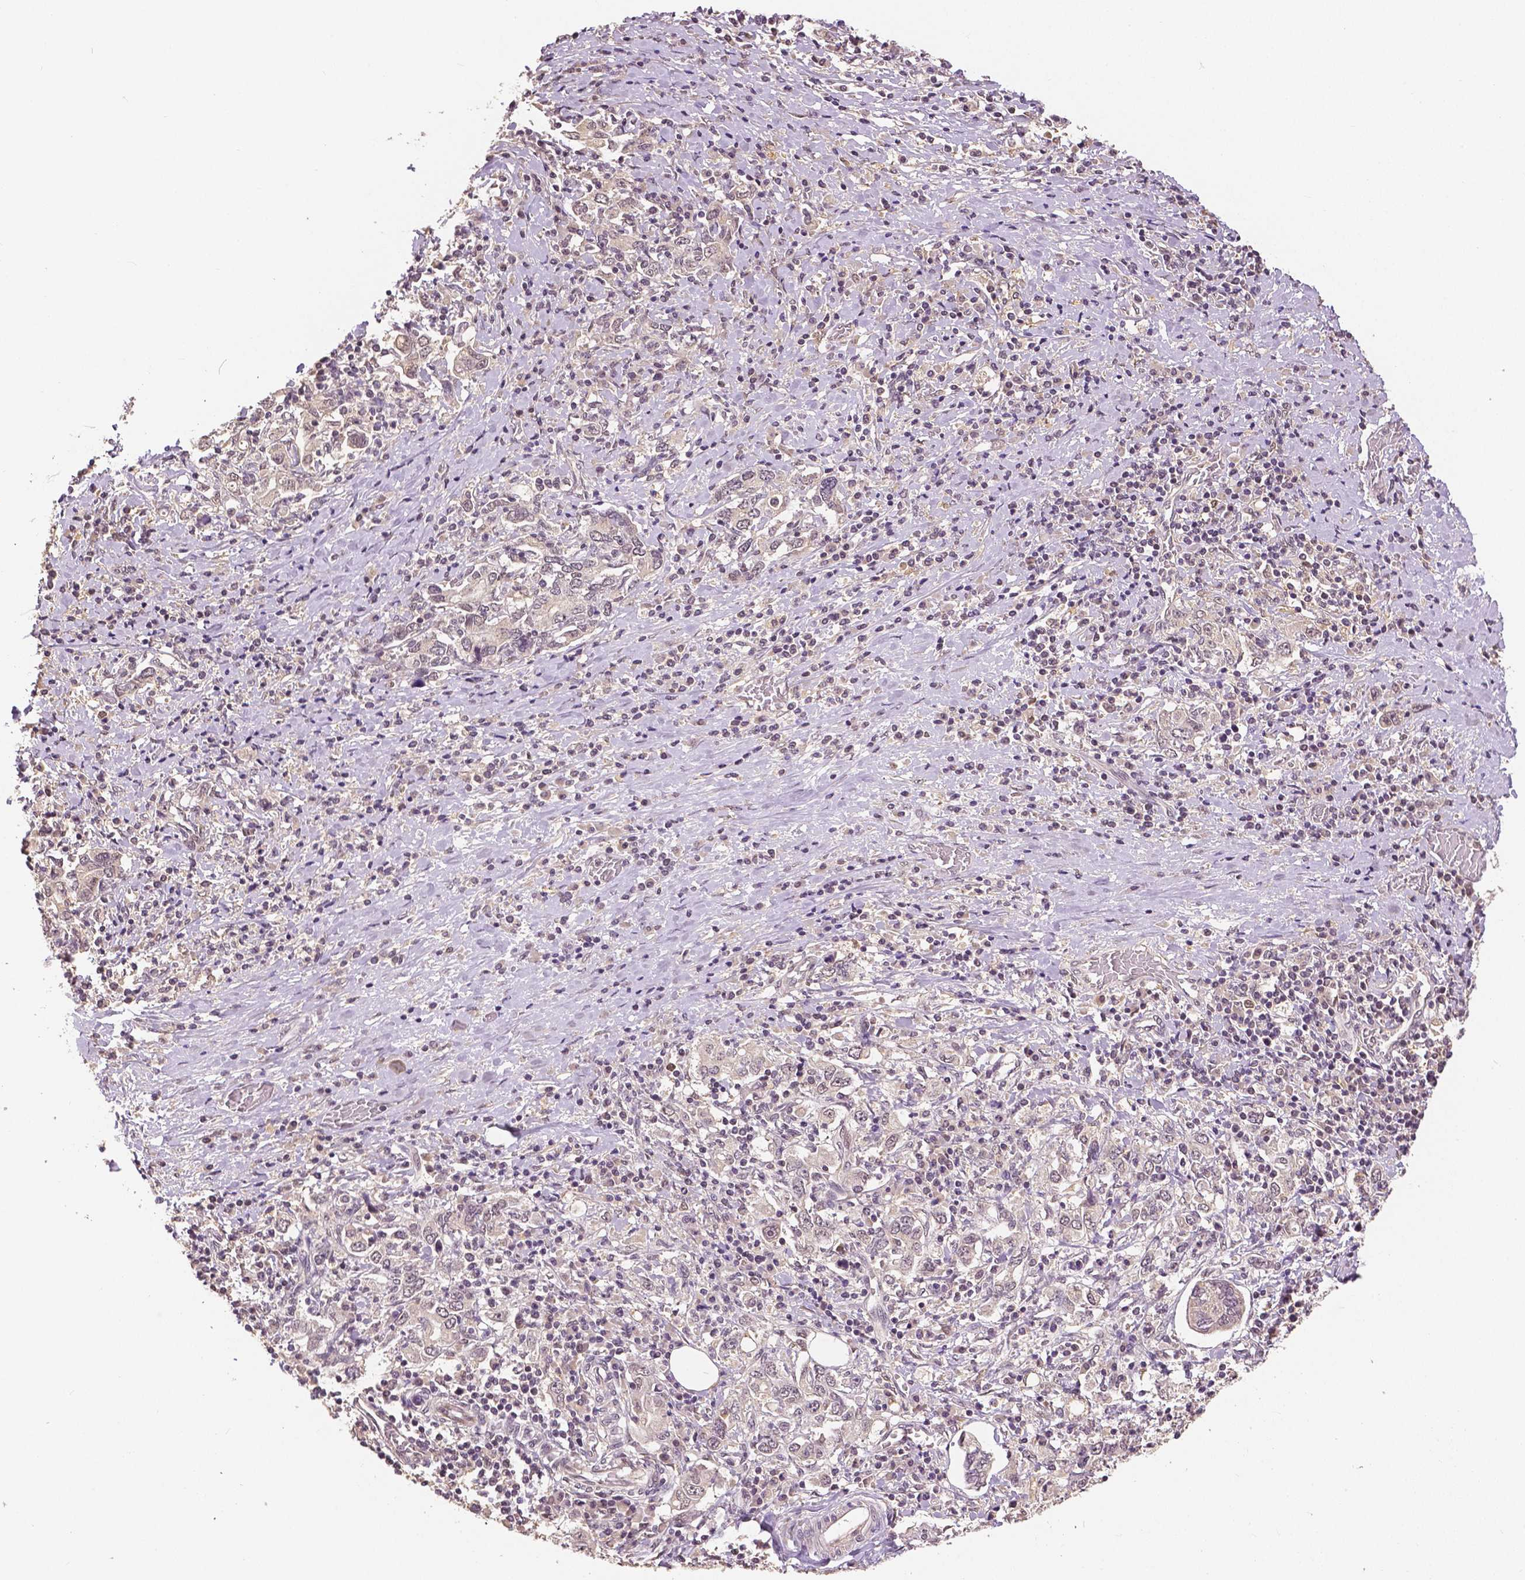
{"staining": {"intensity": "weak", "quantity": ">75%", "location": "nuclear"}, "tissue": "stomach cancer", "cell_type": "Tumor cells", "image_type": "cancer", "snomed": [{"axis": "morphology", "description": "Adenocarcinoma, NOS"}, {"axis": "topography", "description": "Stomach, upper"}, {"axis": "topography", "description": "Stomach"}], "caption": "An image of human adenocarcinoma (stomach) stained for a protein exhibits weak nuclear brown staining in tumor cells.", "gene": "MAP1LC3B", "patient": {"sex": "male", "age": 62}}